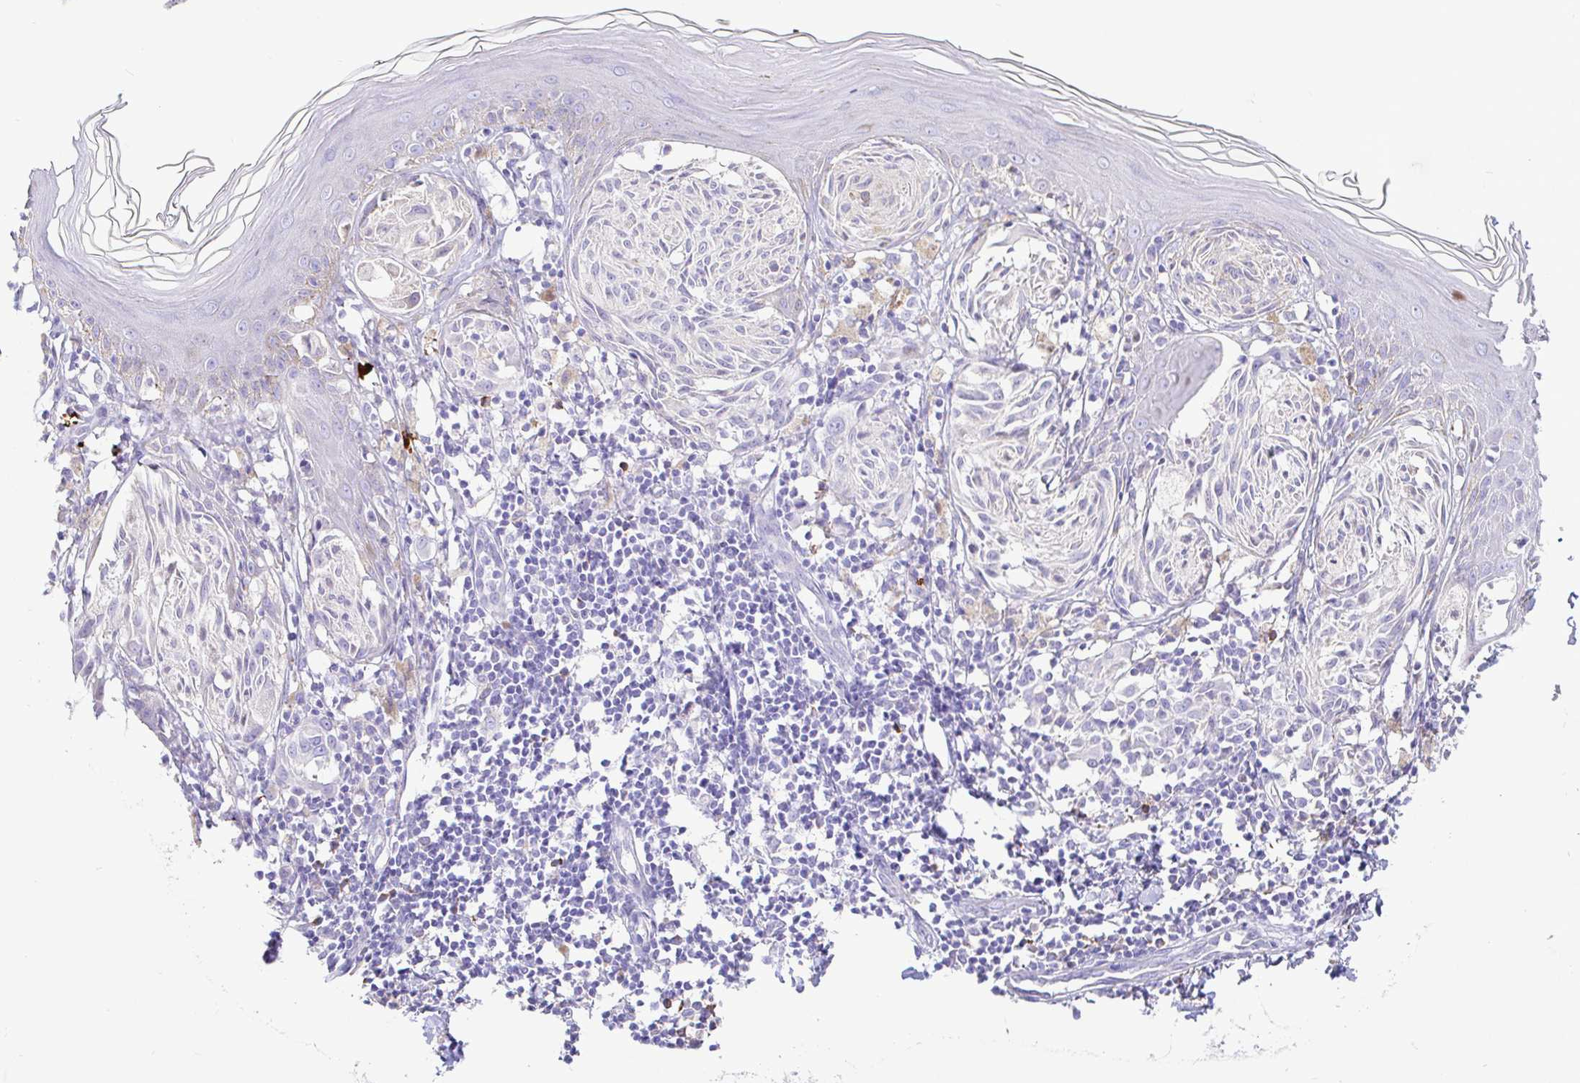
{"staining": {"intensity": "negative", "quantity": "none", "location": "none"}, "tissue": "melanoma", "cell_type": "Tumor cells", "image_type": "cancer", "snomed": [{"axis": "morphology", "description": "Malignant melanoma, NOS"}, {"axis": "topography", "description": "Skin"}], "caption": "High magnification brightfield microscopy of melanoma stained with DAB (3,3'-diaminobenzidine) (brown) and counterstained with hematoxylin (blue): tumor cells show no significant positivity.", "gene": "CCDC62", "patient": {"sex": "female", "age": 38}}